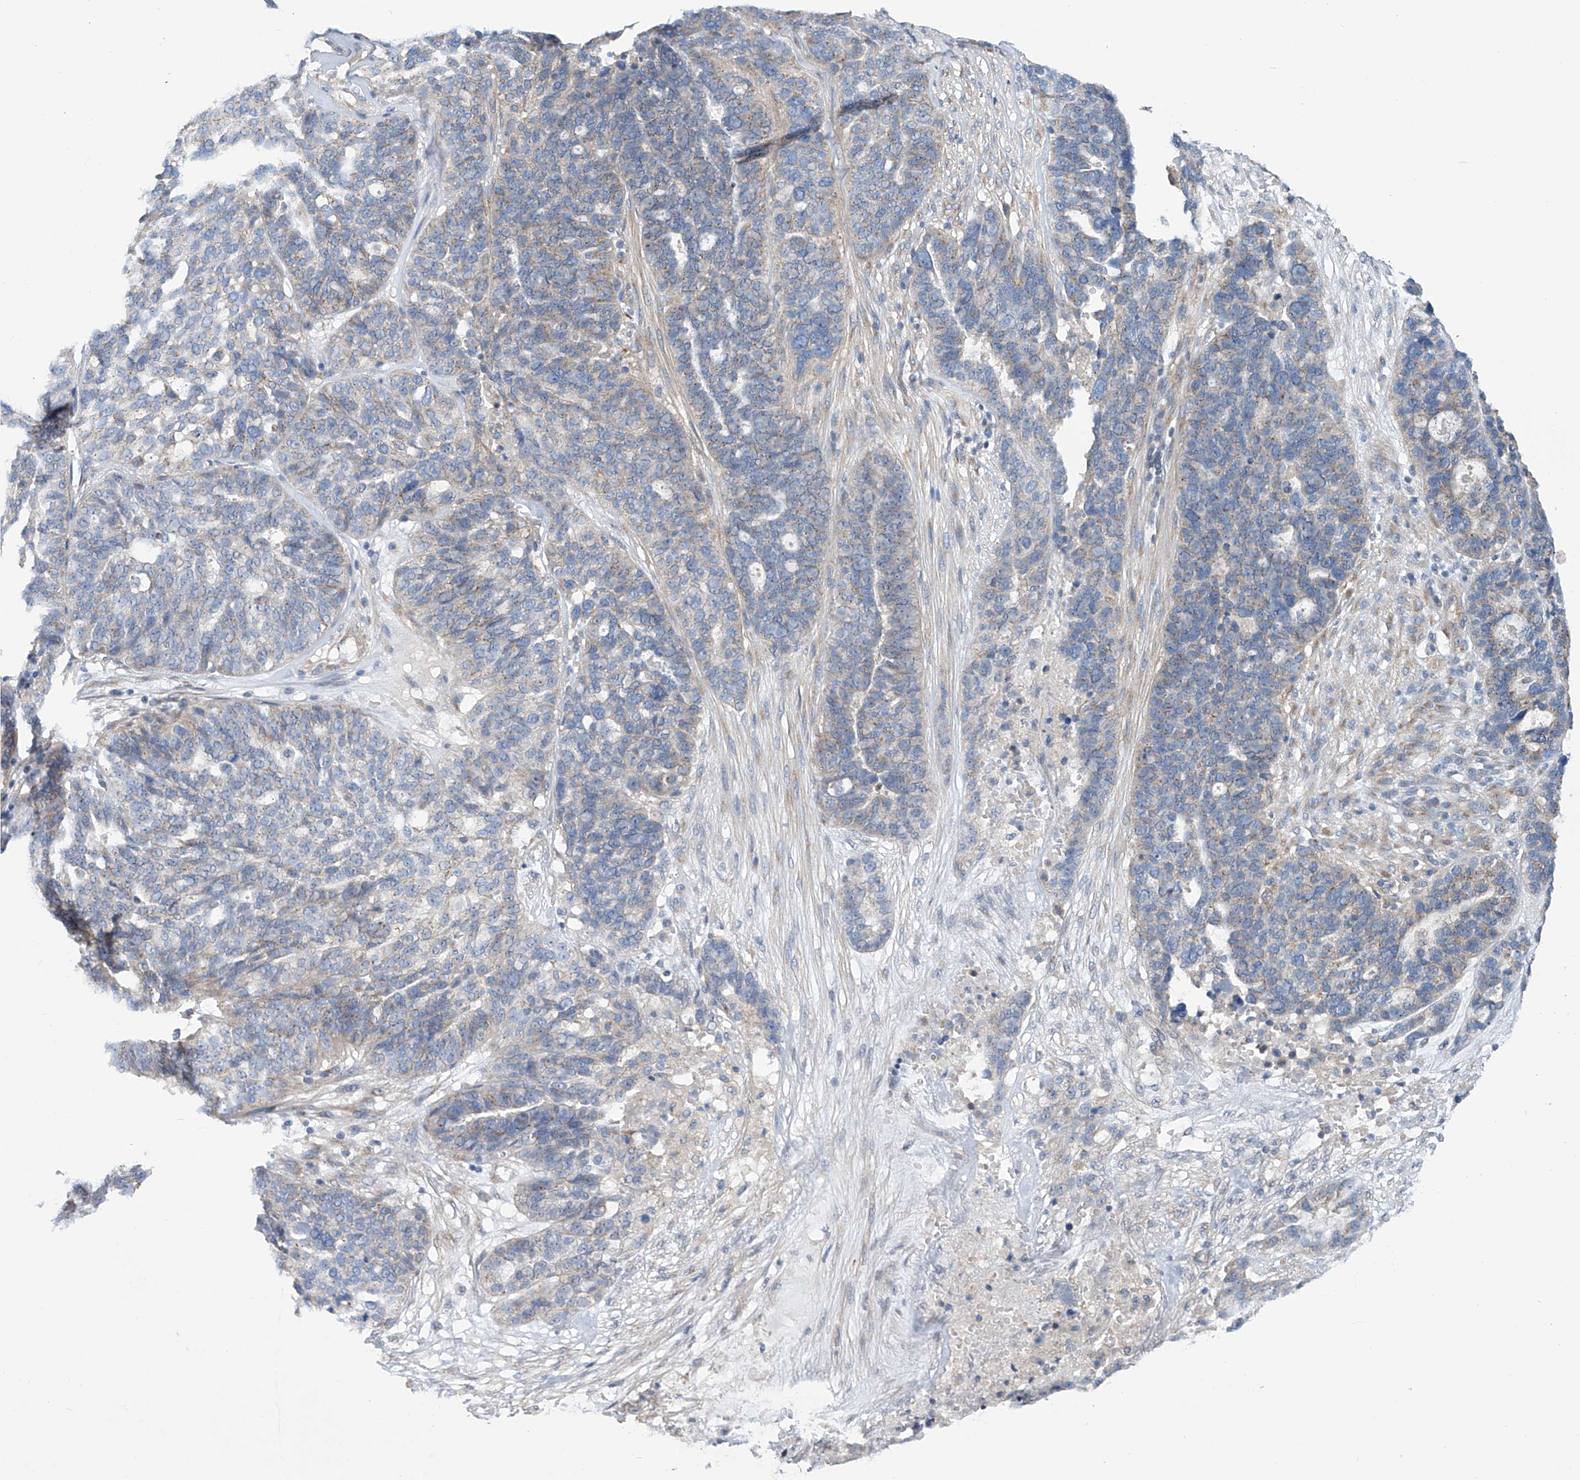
{"staining": {"intensity": "weak", "quantity": "<25%", "location": "cytoplasmic/membranous"}, "tissue": "ovarian cancer", "cell_type": "Tumor cells", "image_type": "cancer", "snomed": [{"axis": "morphology", "description": "Cystadenocarcinoma, serous, NOS"}, {"axis": "topography", "description": "Ovary"}], "caption": "Ovarian cancer (serous cystadenocarcinoma) was stained to show a protein in brown. There is no significant staining in tumor cells. (Brightfield microscopy of DAB IHC at high magnification).", "gene": "SLC22A7", "patient": {"sex": "female", "age": 59}}